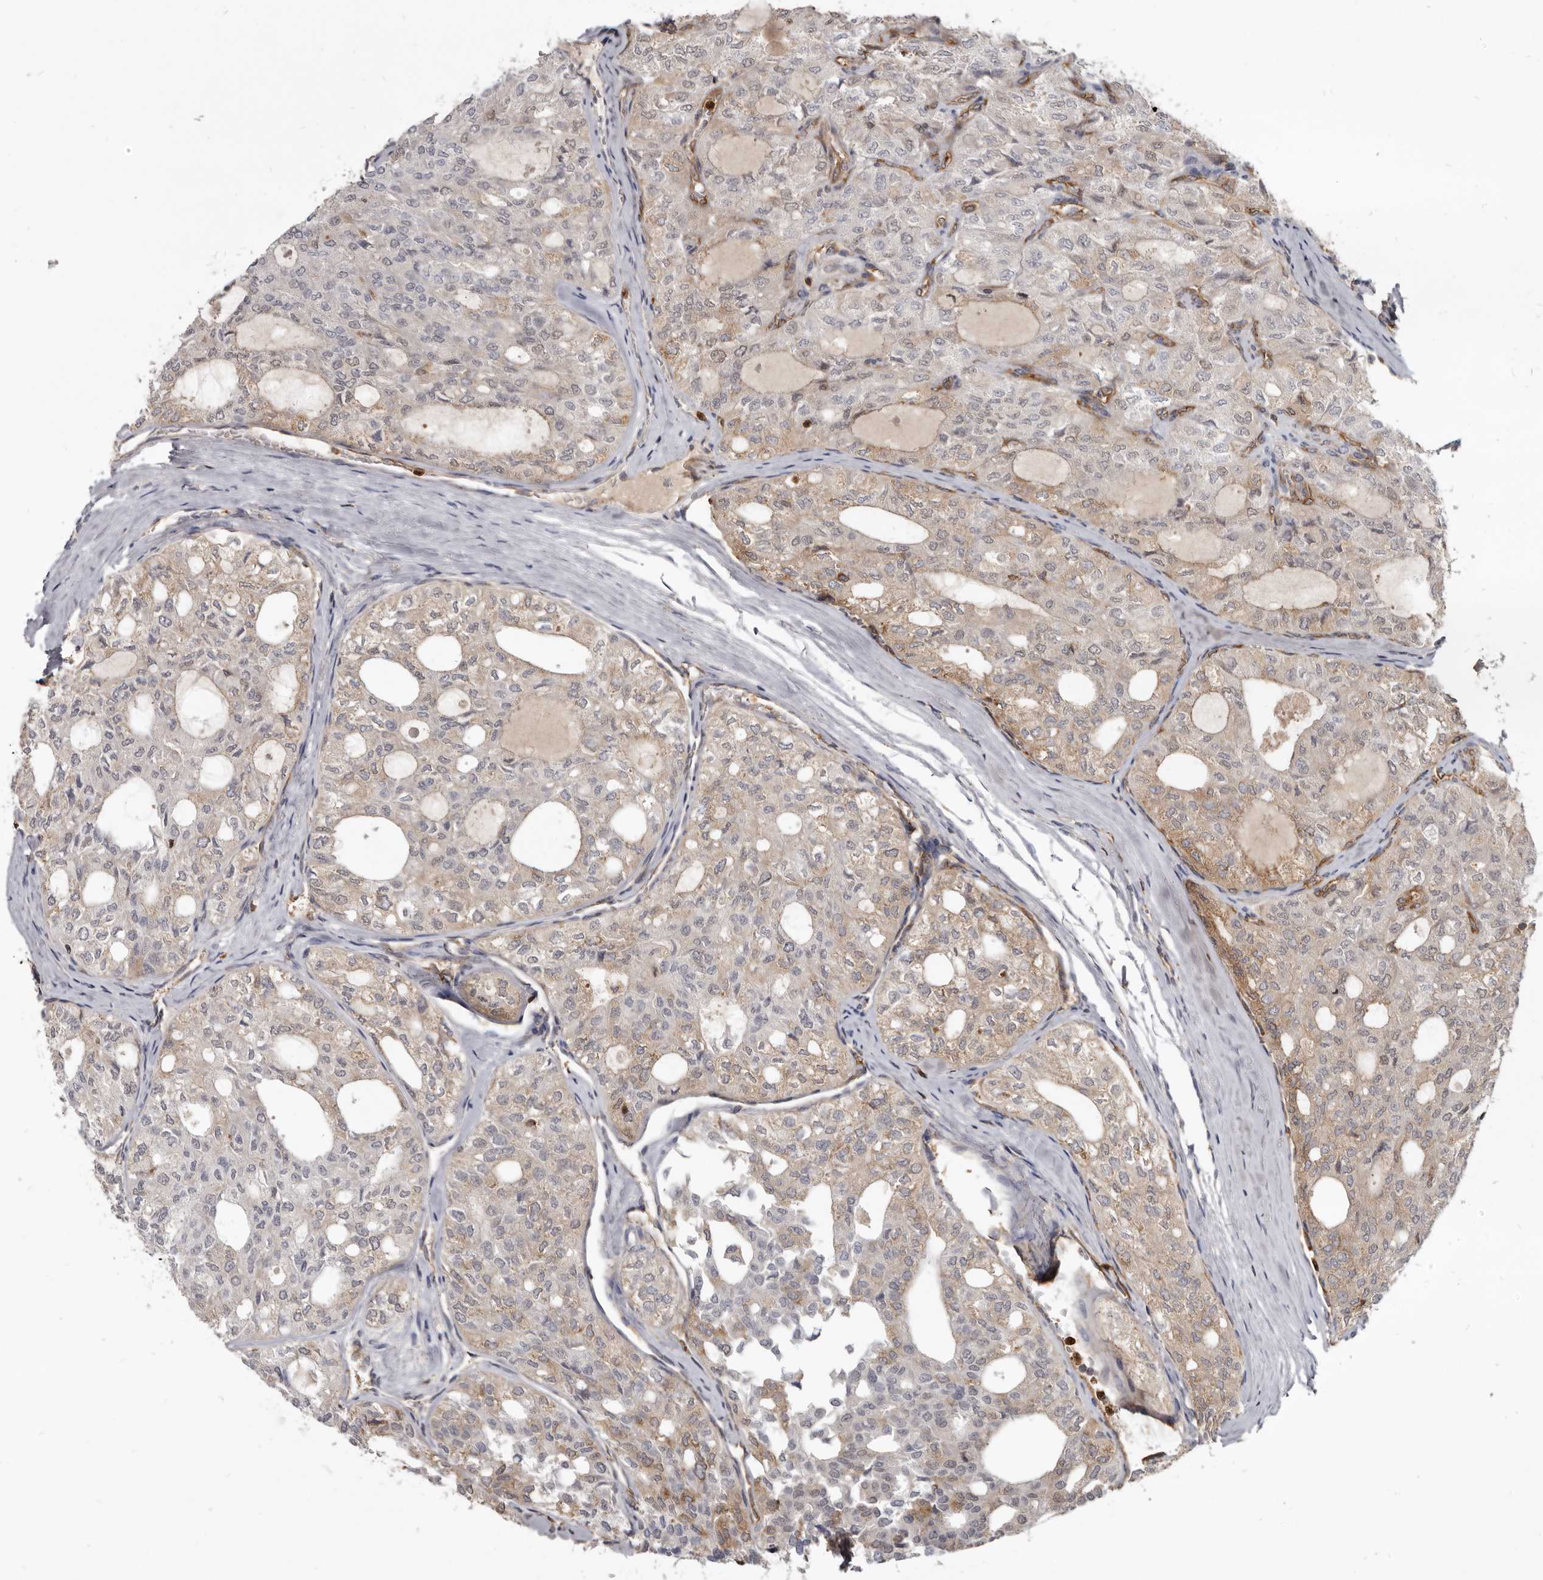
{"staining": {"intensity": "moderate", "quantity": "<25%", "location": "cytoplasmic/membranous"}, "tissue": "thyroid cancer", "cell_type": "Tumor cells", "image_type": "cancer", "snomed": [{"axis": "morphology", "description": "Follicular adenoma carcinoma, NOS"}, {"axis": "topography", "description": "Thyroid gland"}], "caption": "DAB immunohistochemical staining of thyroid follicular adenoma carcinoma demonstrates moderate cytoplasmic/membranous protein staining in approximately <25% of tumor cells. The staining was performed using DAB to visualize the protein expression in brown, while the nuclei were stained in blue with hematoxylin (Magnification: 20x).", "gene": "CBL", "patient": {"sex": "male", "age": 75}}